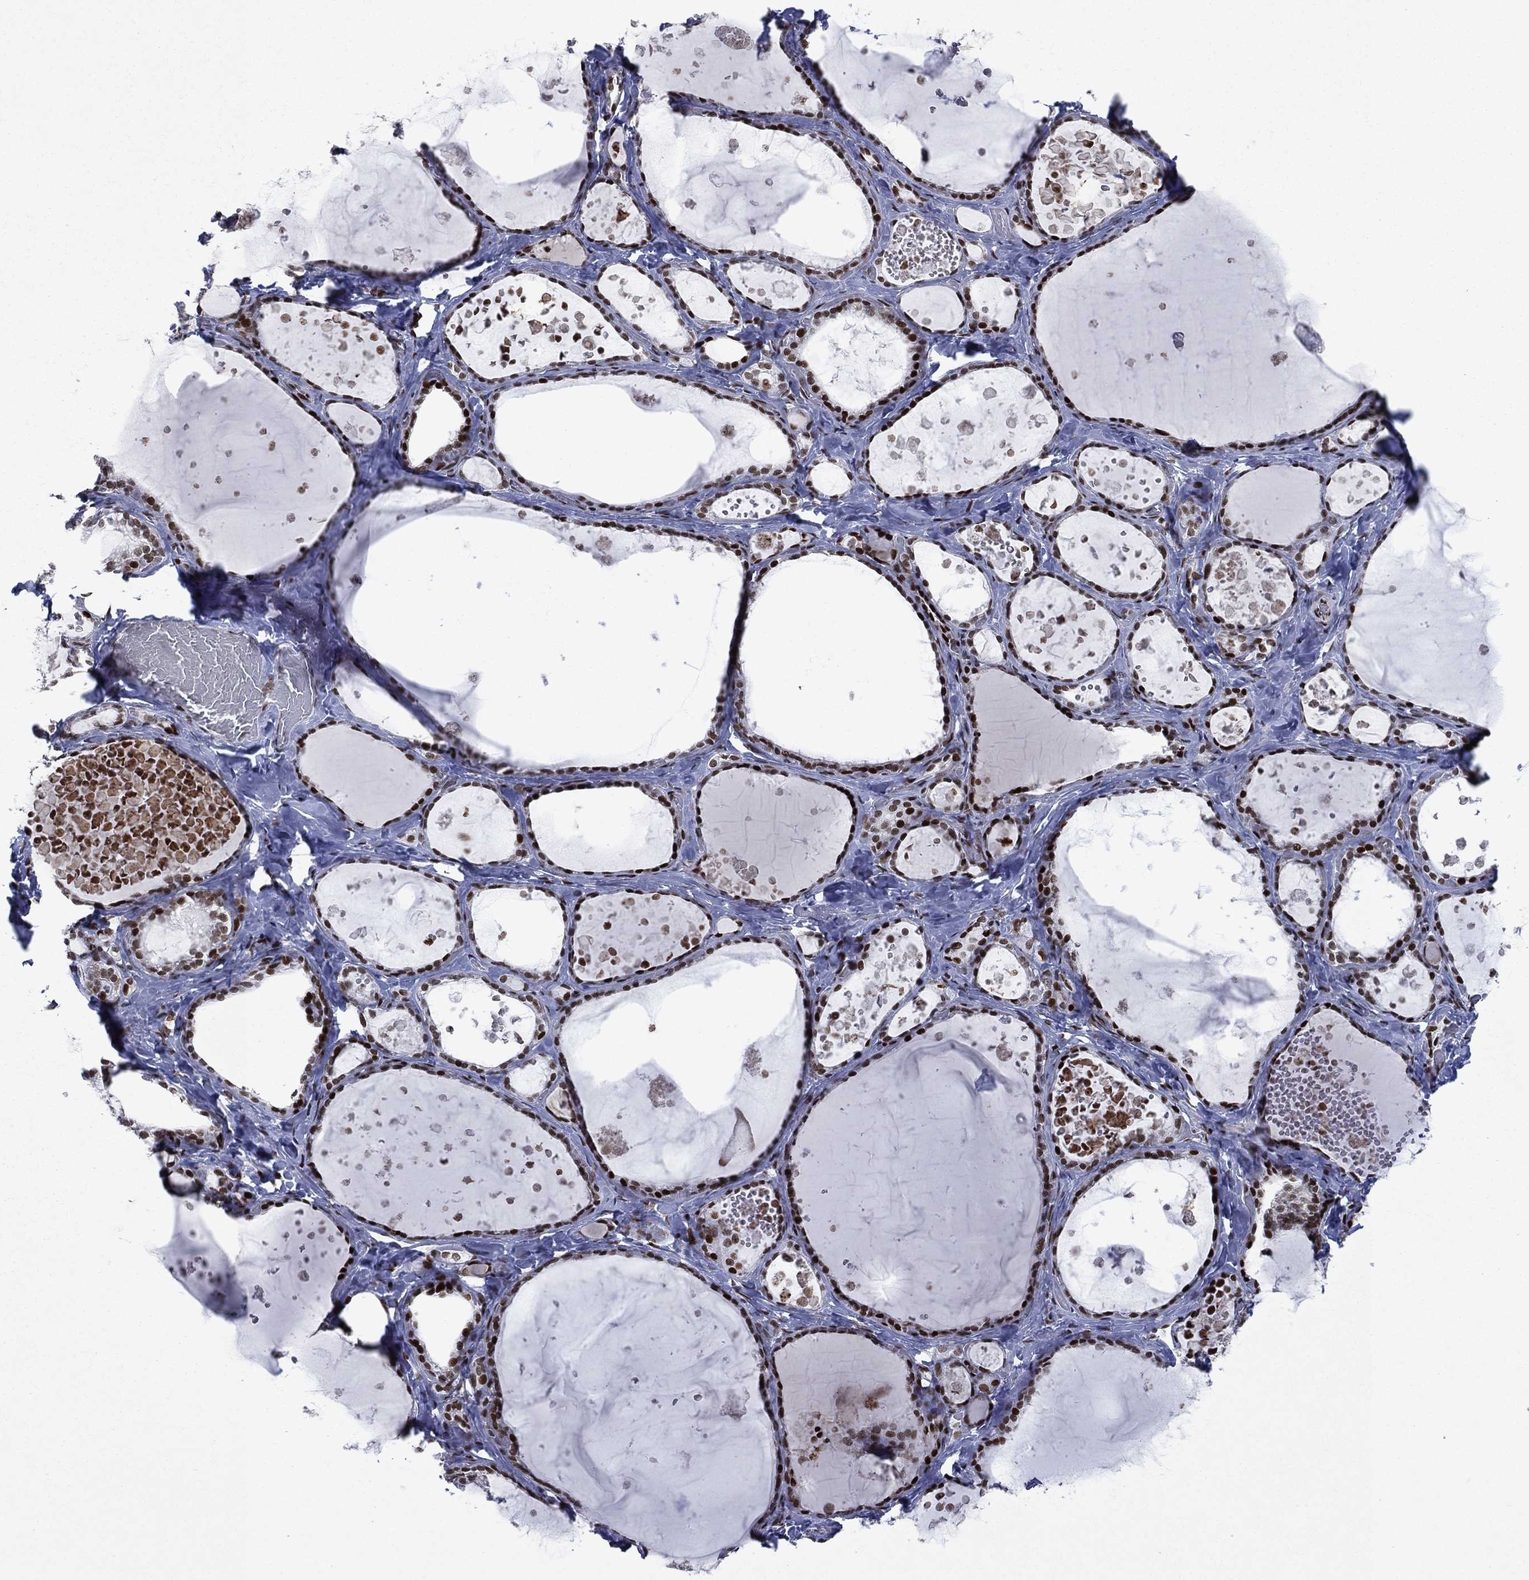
{"staining": {"intensity": "strong", "quantity": ">75%", "location": "nuclear"}, "tissue": "thyroid gland", "cell_type": "Glandular cells", "image_type": "normal", "snomed": [{"axis": "morphology", "description": "Normal tissue, NOS"}, {"axis": "topography", "description": "Thyroid gland"}], "caption": "Immunohistochemistry (DAB) staining of benign thyroid gland exhibits strong nuclear protein positivity in about >75% of glandular cells.", "gene": "RTF1", "patient": {"sex": "female", "age": 56}}